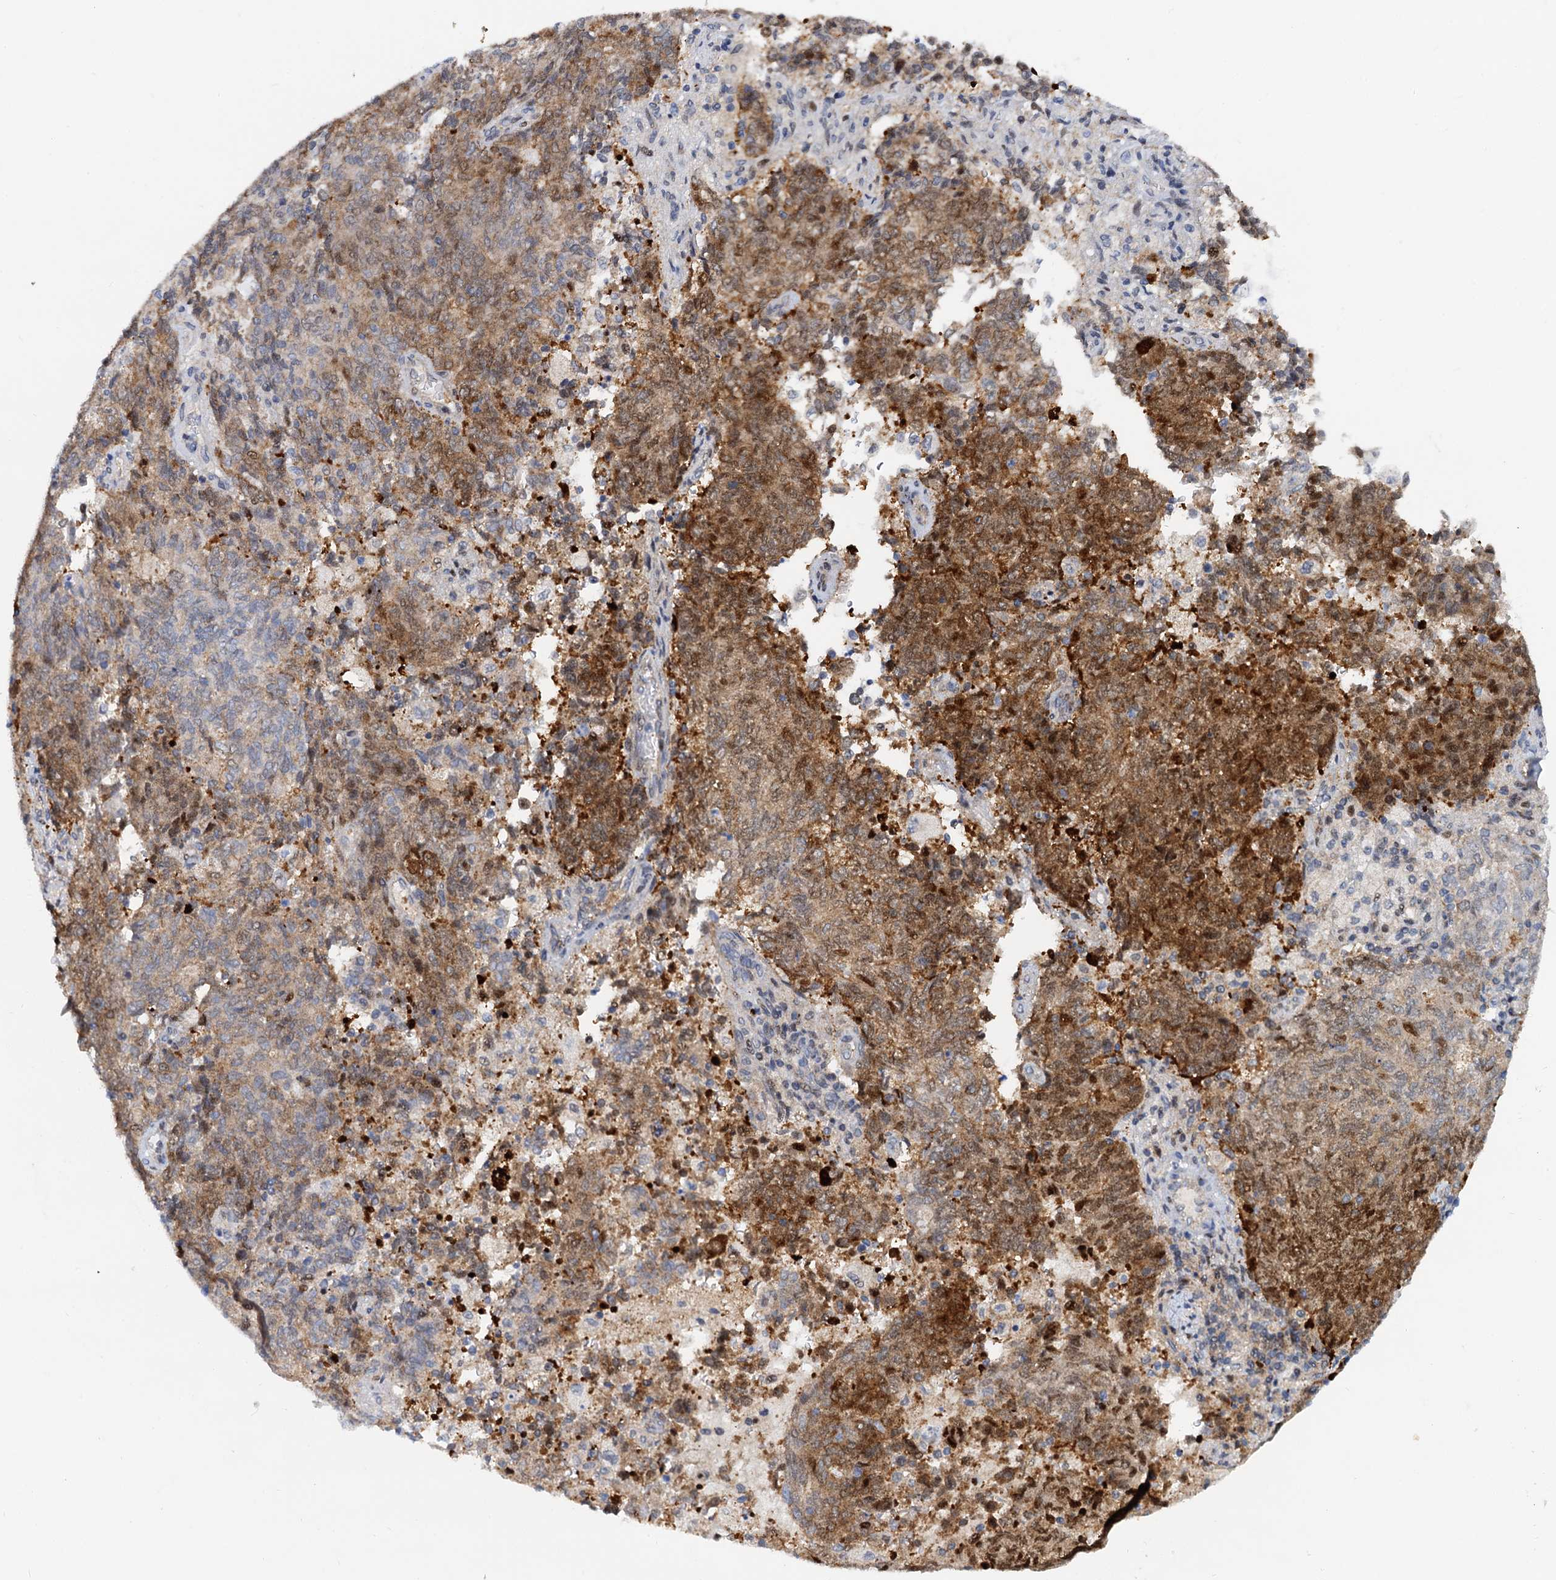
{"staining": {"intensity": "moderate", "quantity": "25%-75%", "location": "cytoplasmic/membranous,nuclear"}, "tissue": "endometrial cancer", "cell_type": "Tumor cells", "image_type": "cancer", "snomed": [{"axis": "morphology", "description": "Adenocarcinoma, NOS"}, {"axis": "topography", "description": "Endometrium"}], "caption": "High-power microscopy captured an immunohistochemistry photomicrograph of endometrial adenocarcinoma, revealing moderate cytoplasmic/membranous and nuclear staining in about 25%-75% of tumor cells.", "gene": "PTGES3", "patient": {"sex": "female", "age": 80}}